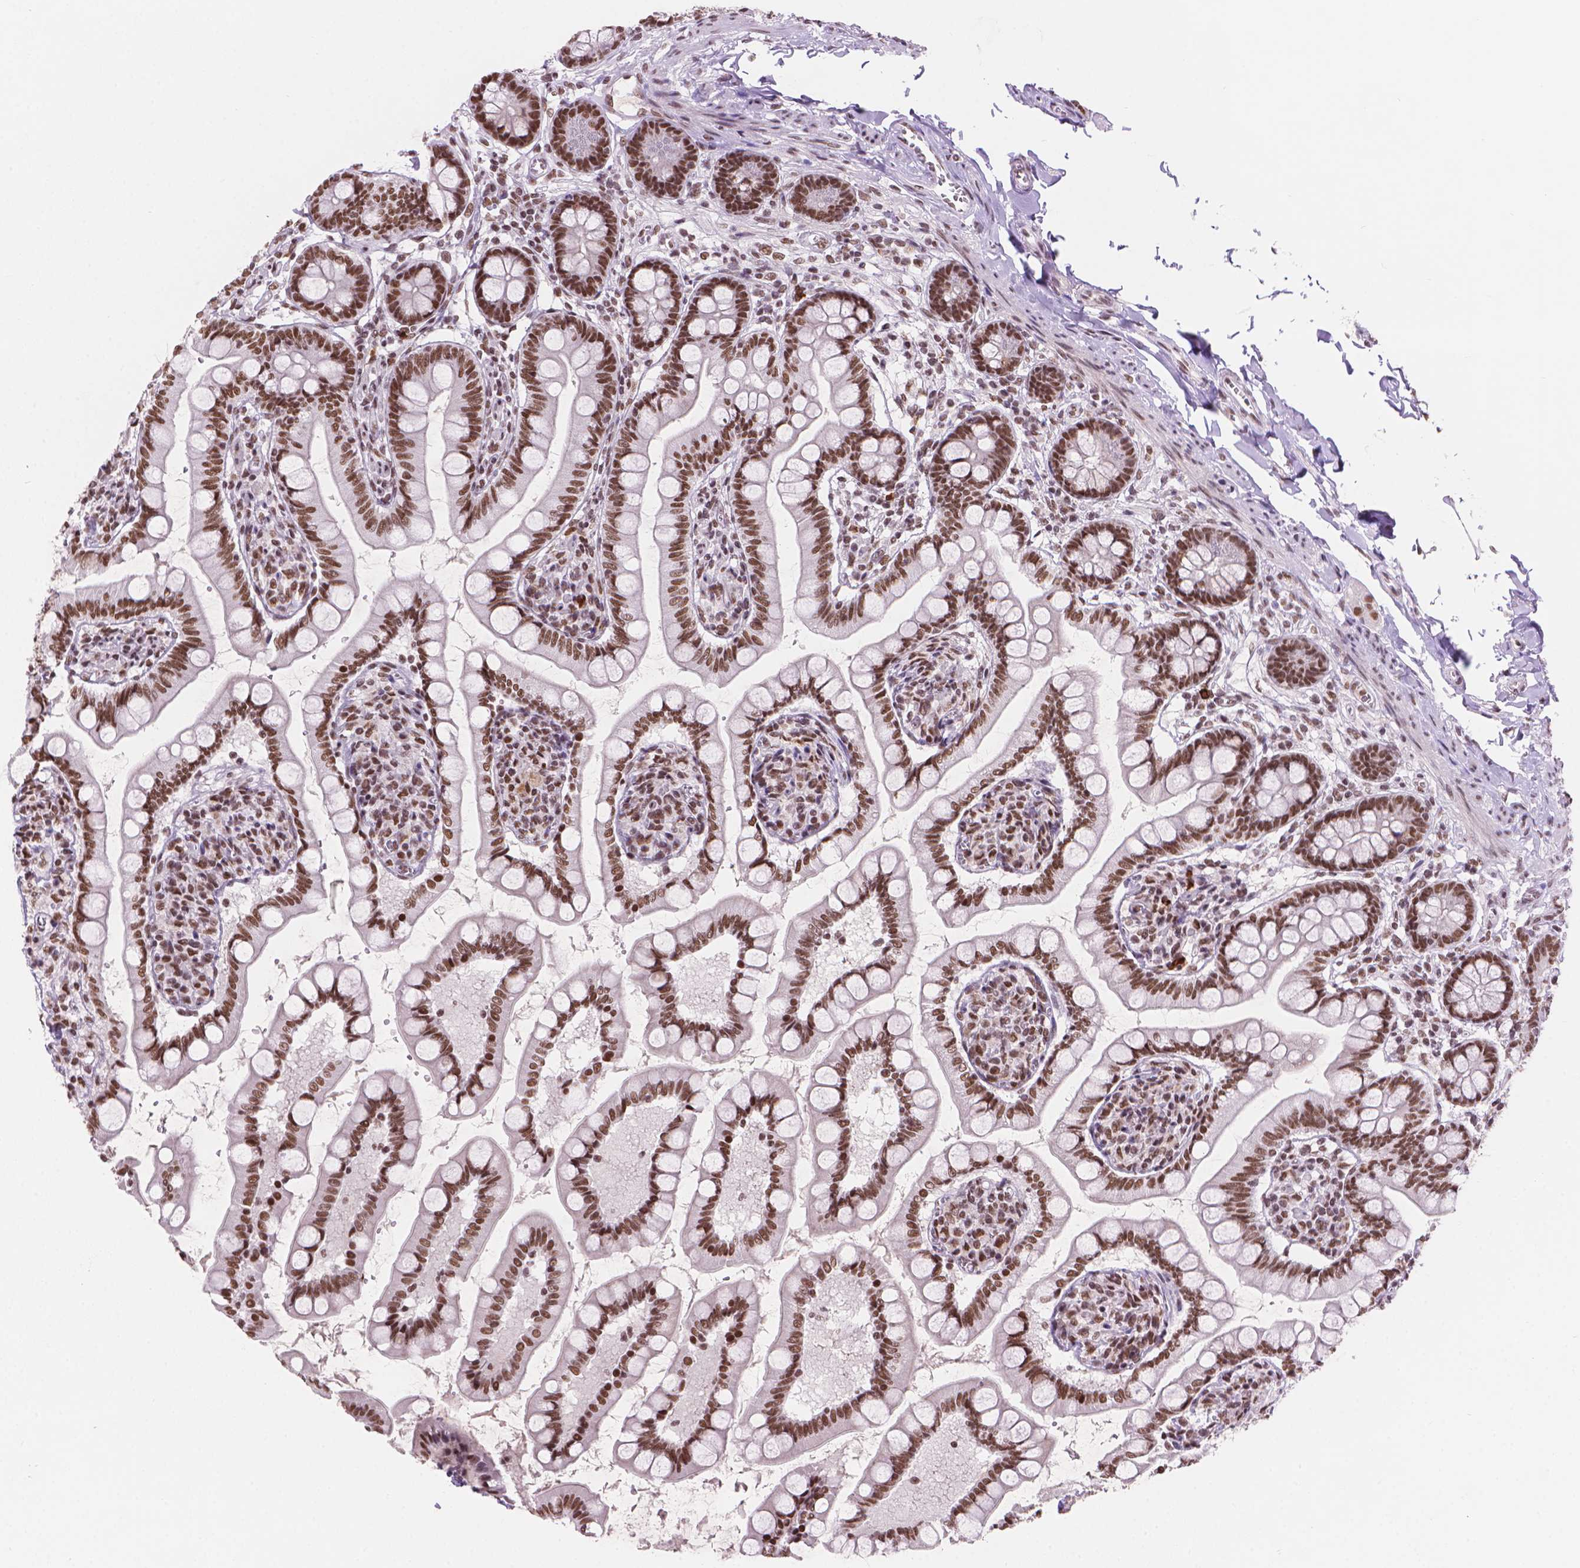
{"staining": {"intensity": "moderate", "quantity": ">75%", "location": "nuclear"}, "tissue": "small intestine", "cell_type": "Glandular cells", "image_type": "normal", "snomed": [{"axis": "morphology", "description": "Normal tissue, NOS"}, {"axis": "topography", "description": "Small intestine"}], "caption": "DAB (3,3'-diaminobenzidine) immunohistochemical staining of benign human small intestine shows moderate nuclear protein expression in about >75% of glandular cells.", "gene": "RPA4", "patient": {"sex": "female", "age": 56}}